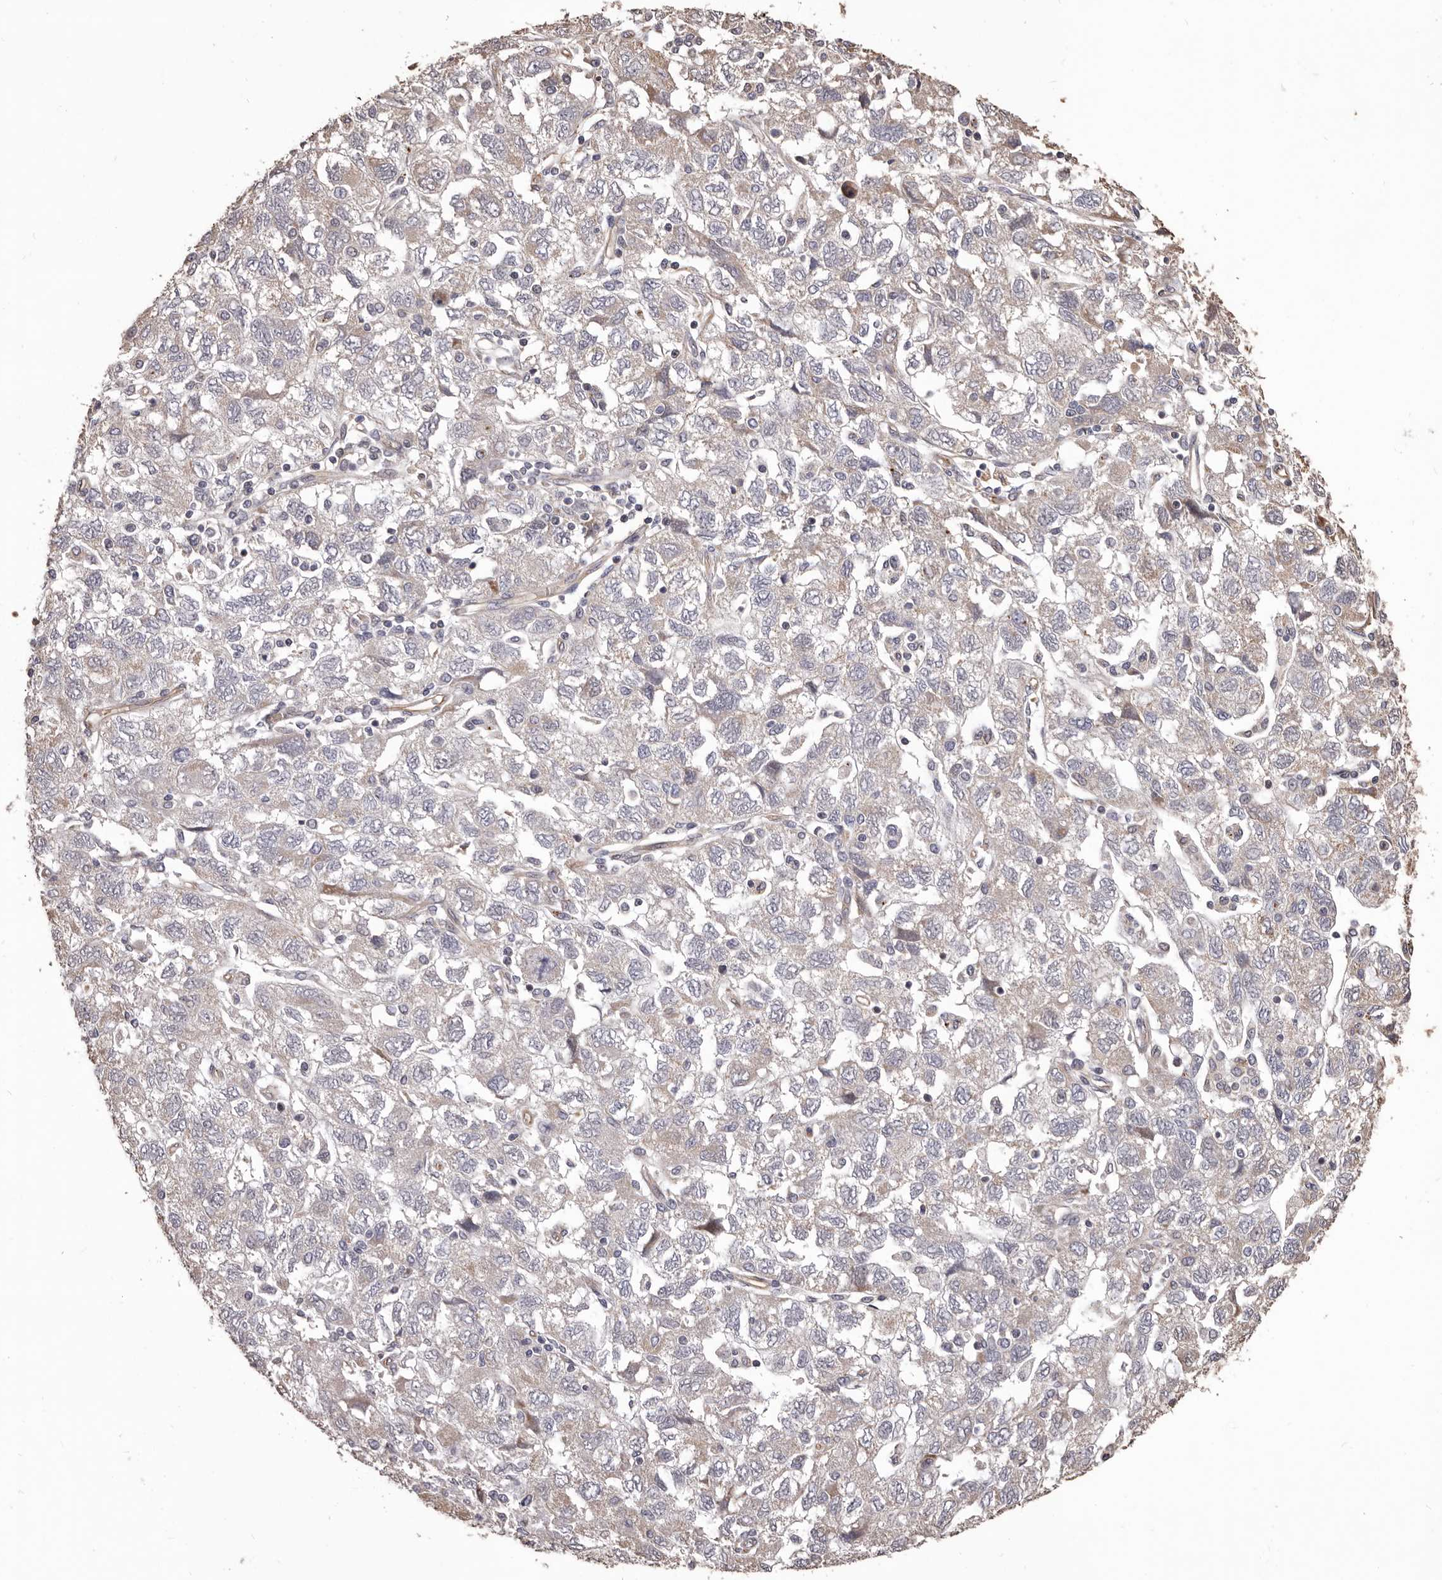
{"staining": {"intensity": "weak", "quantity": "<25%", "location": "cytoplasmic/membranous"}, "tissue": "ovarian cancer", "cell_type": "Tumor cells", "image_type": "cancer", "snomed": [{"axis": "morphology", "description": "Carcinoma, NOS"}, {"axis": "morphology", "description": "Cystadenocarcinoma, serous, NOS"}, {"axis": "topography", "description": "Ovary"}], "caption": "Immunohistochemical staining of carcinoma (ovarian) reveals no significant staining in tumor cells.", "gene": "CEP104", "patient": {"sex": "female", "age": 69}}